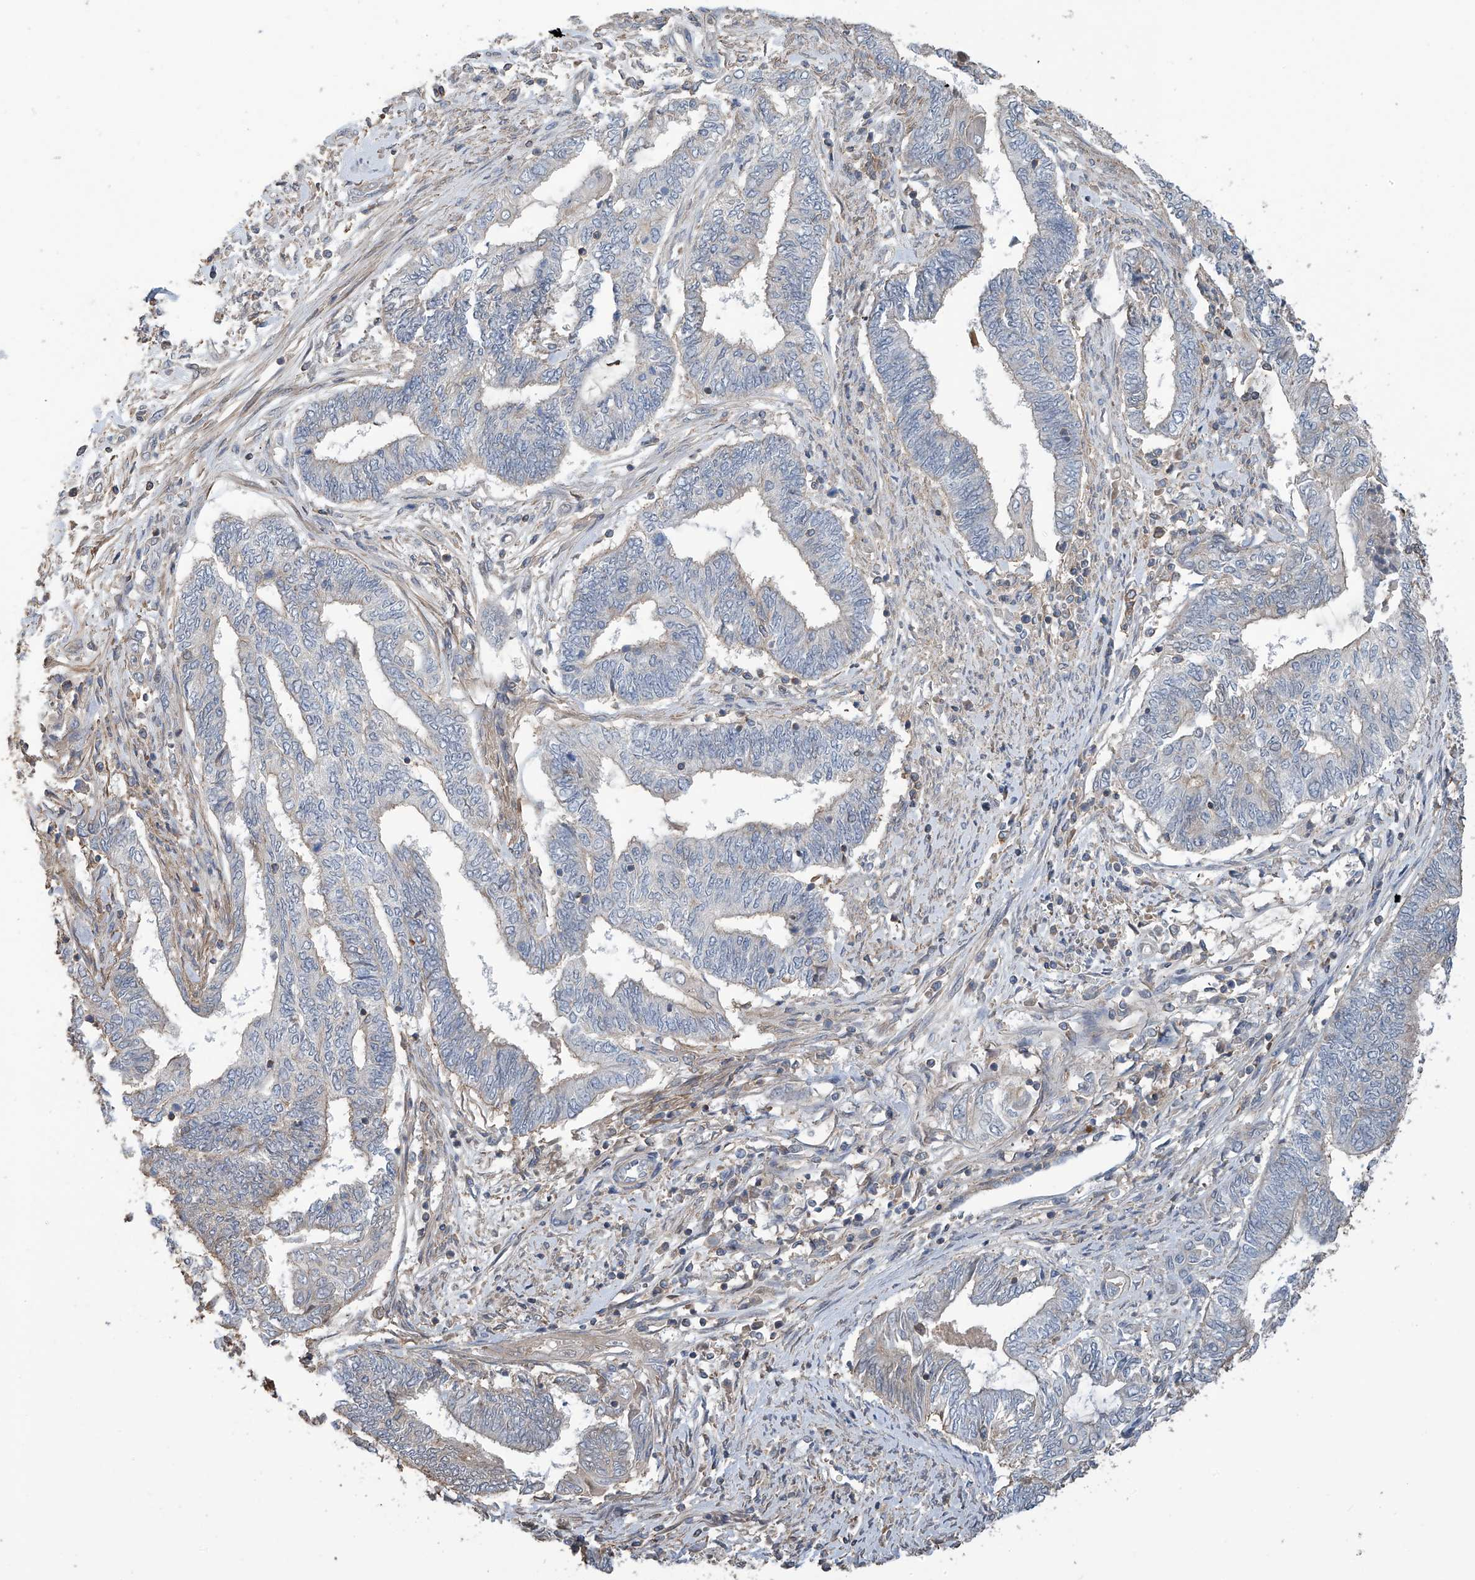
{"staining": {"intensity": "negative", "quantity": "none", "location": "none"}, "tissue": "endometrial cancer", "cell_type": "Tumor cells", "image_type": "cancer", "snomed": [{"axis": "morphology", "description": "Adenocarcinoma, NOS"}, {"axis": "topography", "description": "Uterus"}, {"axis": "topography", "description": "Endometrium"}], "caption": "Immunohistochemistry of human endometrial cancer displays no positivity in tumor cells.", "gene": "SLFN14", "patient": {"sex": "female", "age": 70}}